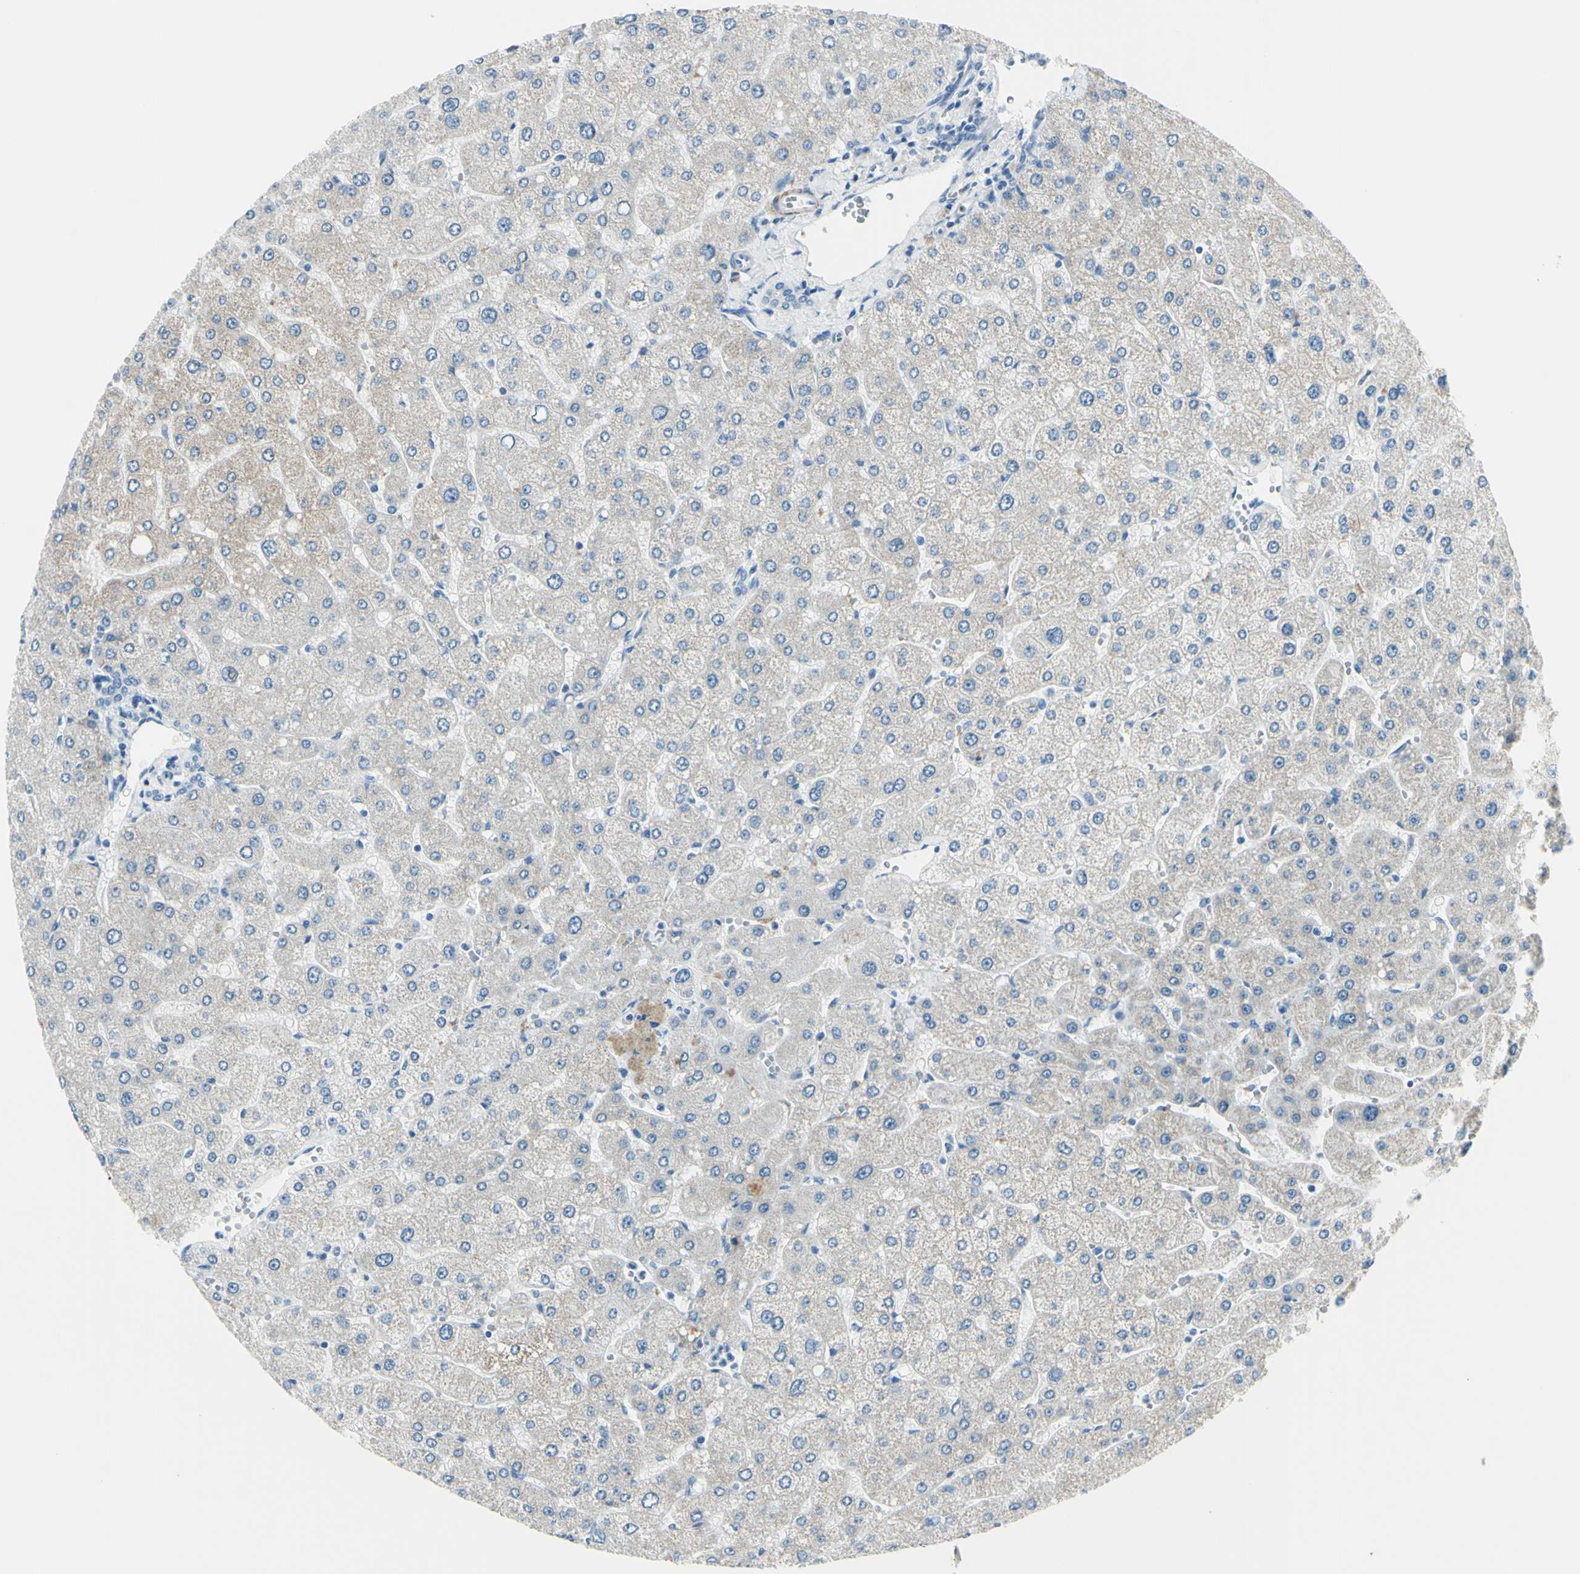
{"staining": {"intensity": "negative", "quantity": "none", "location": "none"}, "tissue": "liver", "cell_type": "Cholangiocytes", "image_type": "normal", "snomed": [{"axis": "morphology", "description": "Normal tissue, NOS"}, {"axis": "topography", "description": "Liver"}], "caption": "Immunohistochemical staining of unremarkable human liver exhibits no significant positivity in cholangiocytes. (DAB immunohistochemistry (IHC) visualized using brightfield microscopy, high magnification).", "gene": "CDH15", "patient": {"sex": "male", "age": 55}}